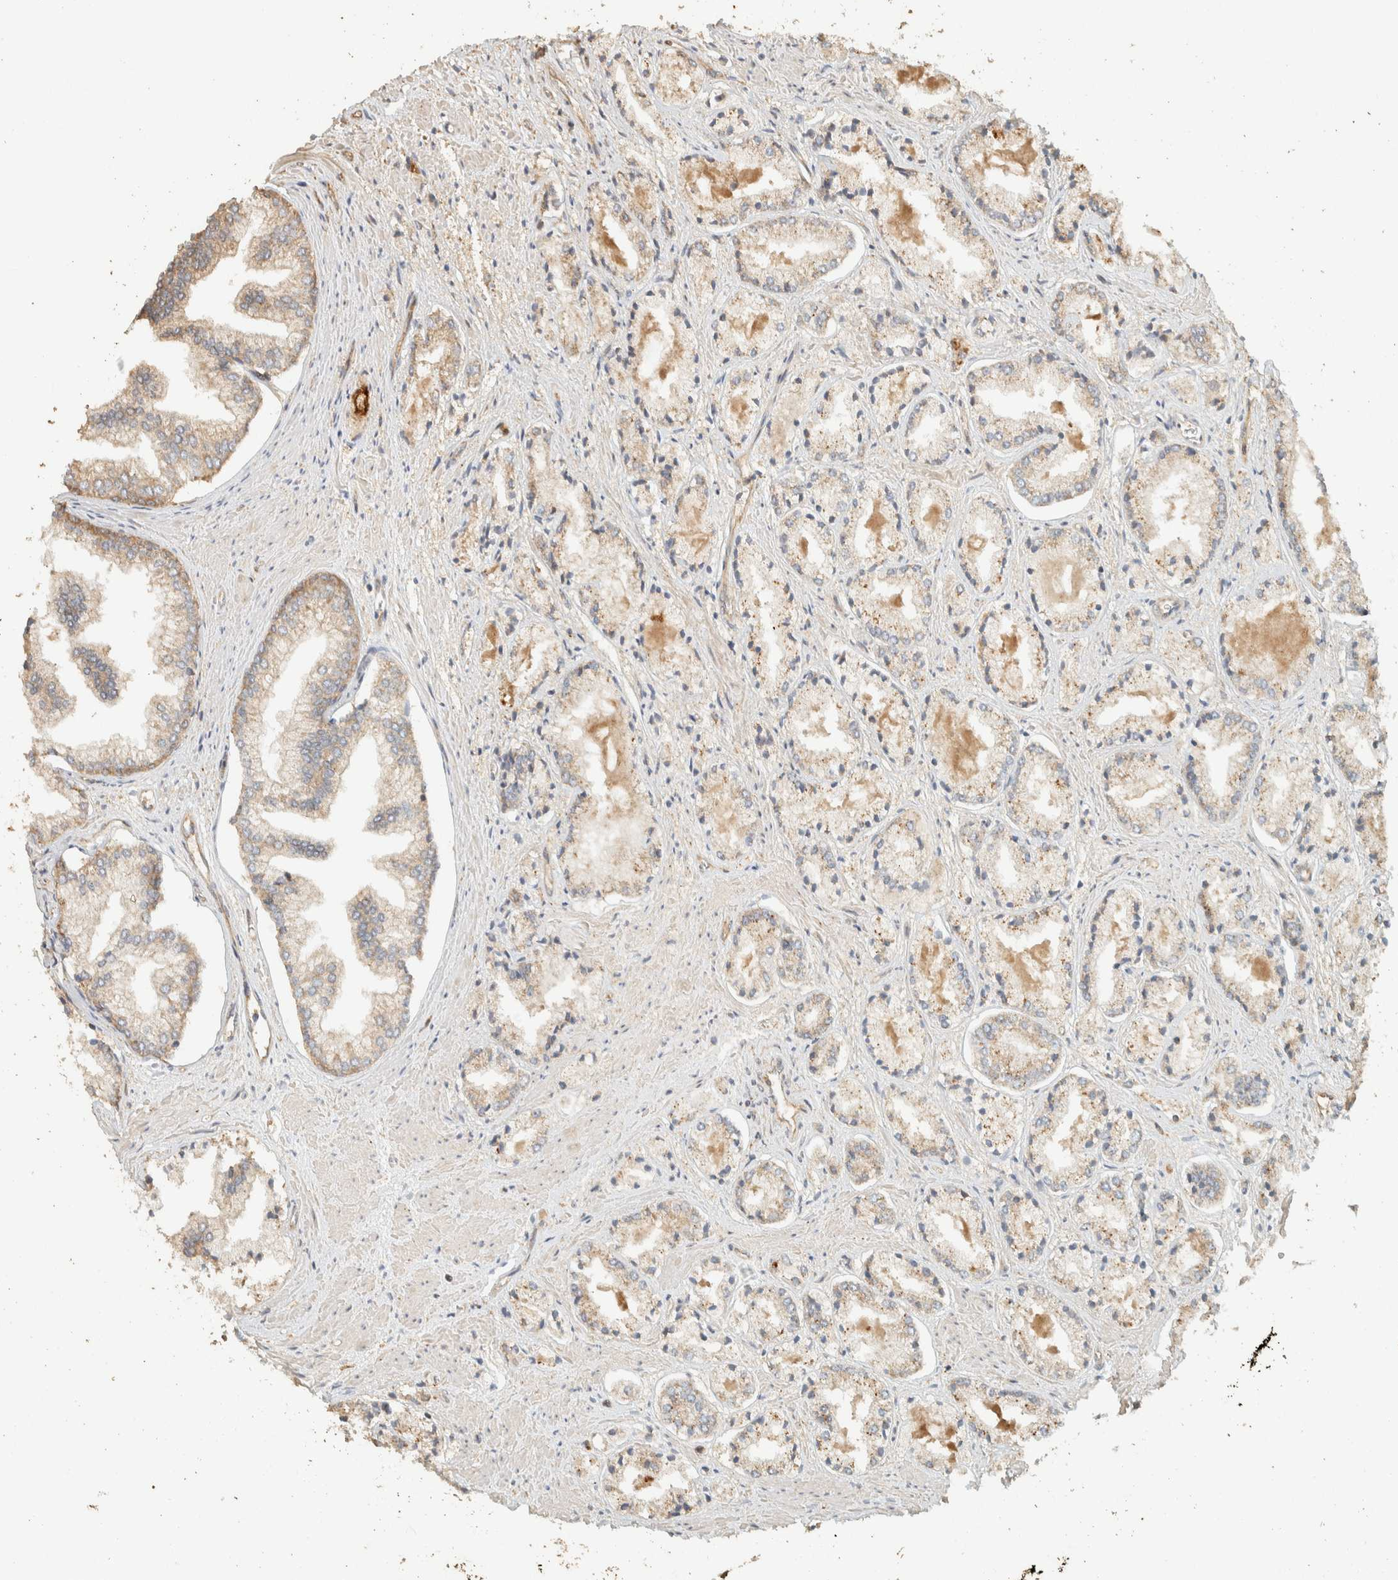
{"staining": {"intensity": "weak", "quantity": "<25%", "location": "cytoplasmic/membranous"}, "tissue": "prostate cancer", "cell_type": "Tumor cells", "image_type": "cancer", "snomed": [{"axis": "morphology", "description": "Adenocarcinoma, Low grade"}, {"axis": "topography", "description": "Prostate"}], "caption": "DAB (3,3'-diaminobenzidine) immunohistochemical staining of low-grade adenocarcinoma (prostate) shows no significant expression in tumor cells.", "gene": "EXOC7", "patient": {"sex": "male", "age": 52}}